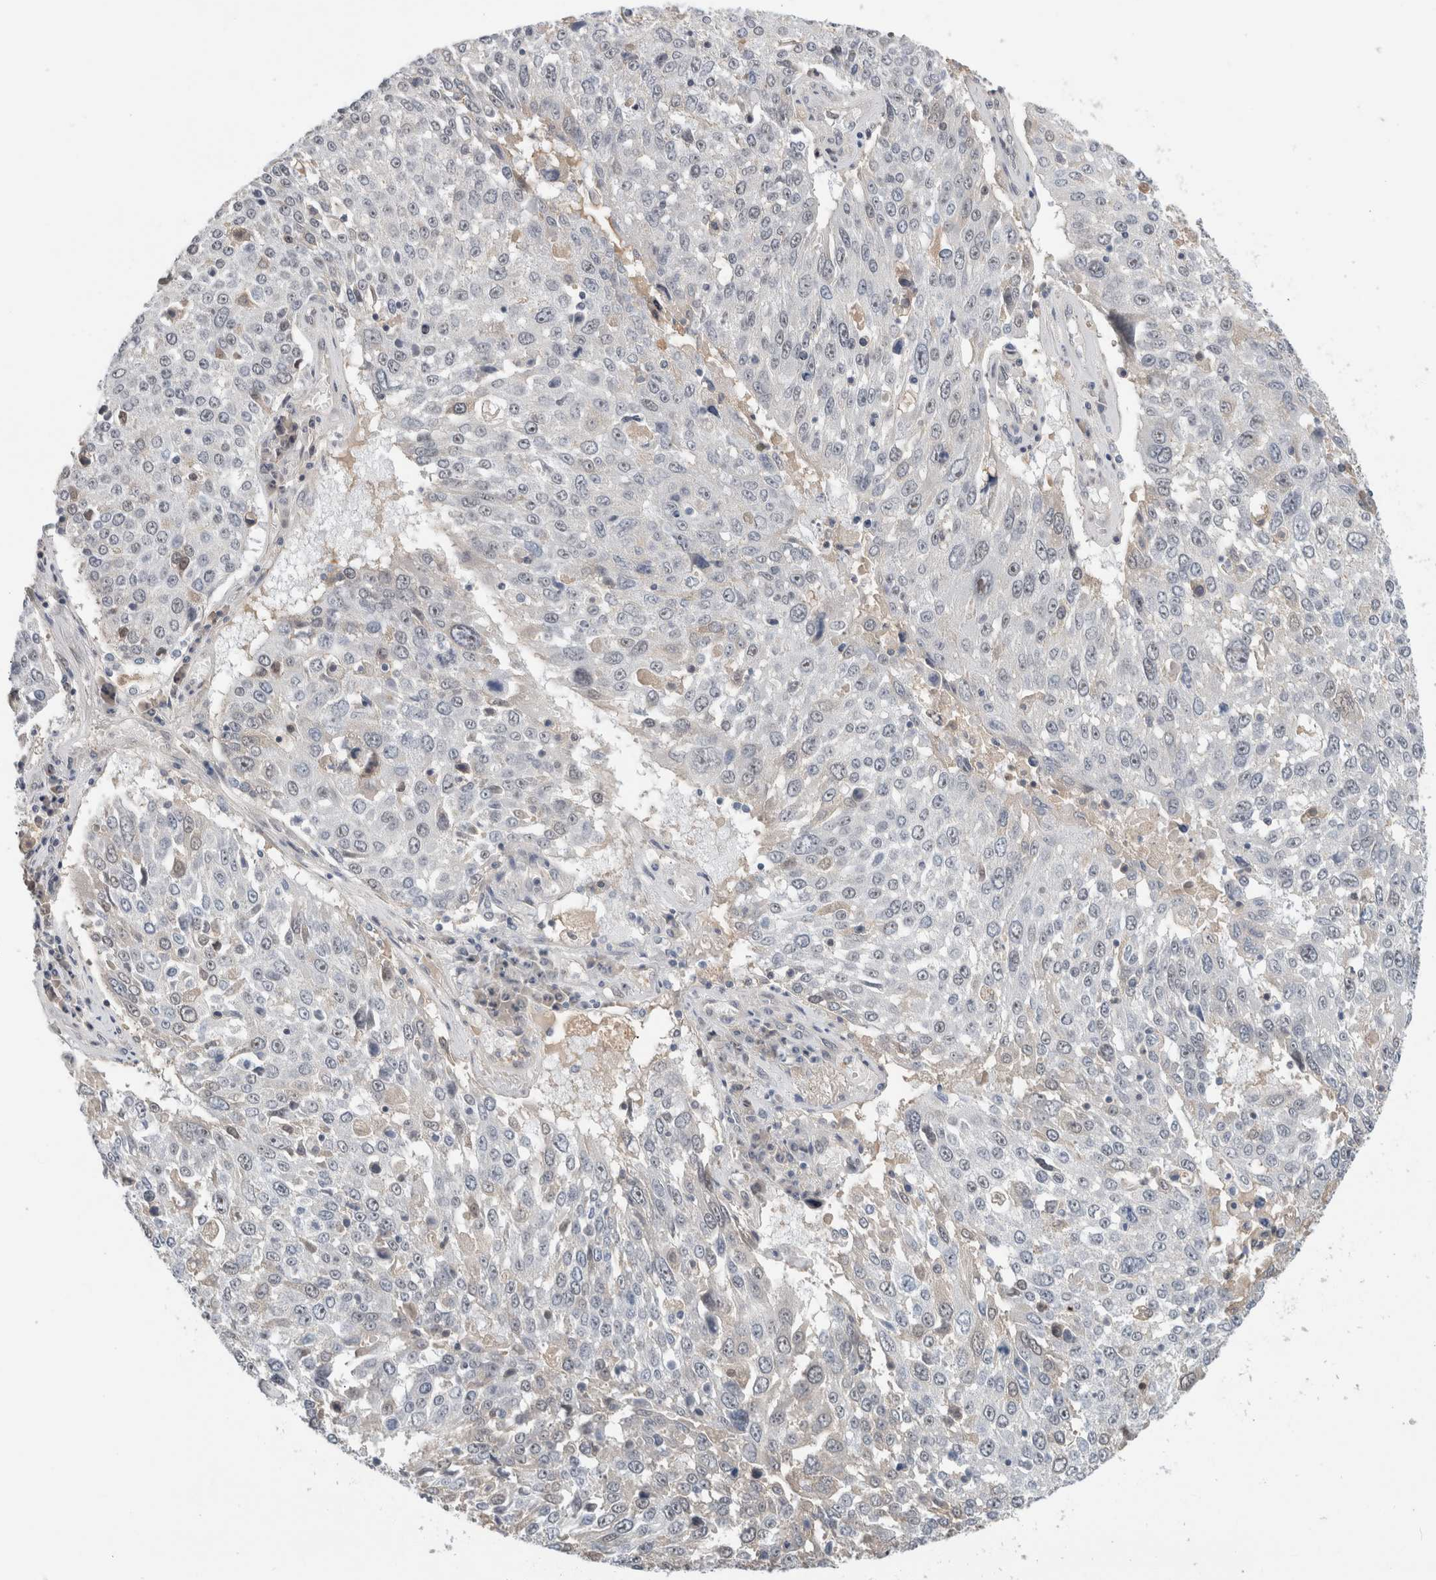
{"staining": {"intensity": "negative", "quantity": "none", "location": "none"}, "tissue": "lung cancer", "cell_type": "Tumor cells", "image_type": "cancer", "snomed": [{"axis": "morphology", "description": "Squamous cell carcinoma, NOS"}, {"axis": "topography", "description": "Lung"}], "caption": "A histopathology image of squamous cell carcinoma (lung) stained for a protein displays no brown staining in tumor cells.", "gene": "HCN3", "patient": {"sex": "male", "age": 65}}